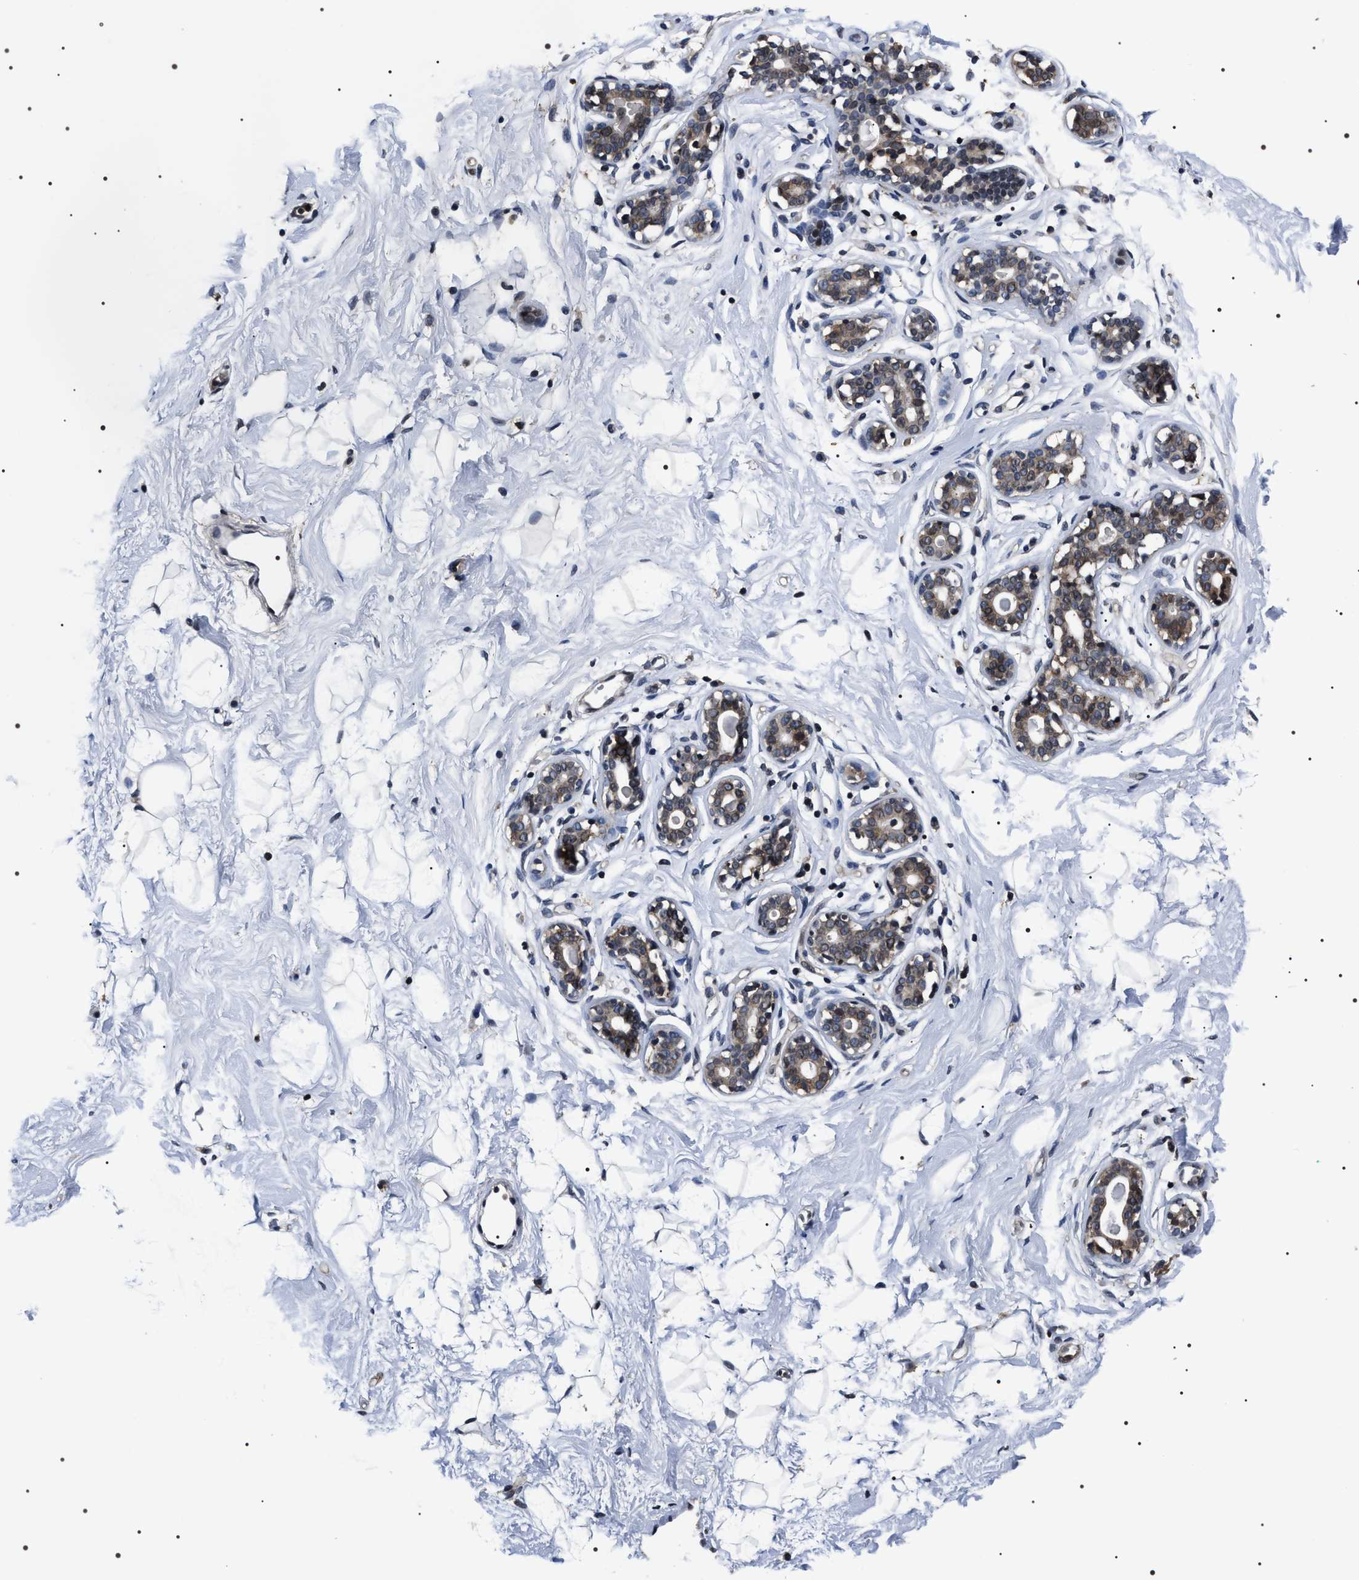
{"staining": {"intensity": "weak", "quantity": "25%-75%", "location": "cytoplasmic/membranous"}, "tissue": "breast", "cell_type": "Adipocytes", "image_type": "normal", "snomed": [{"axis": "morphology", "description": "Normal tissue, NOS"}, {"axis": "topography", "description": "Breast"}], "caption": "Protein expression analysis of normal human breast reveals weak cytoplasmic/membranous staining in about 25%-75% of adipocytes. (DAB = brown stain, brightfield microscopy at high magnification).", "gene": "SIPA1", "patient": {"sex": "female", "age": 23}}